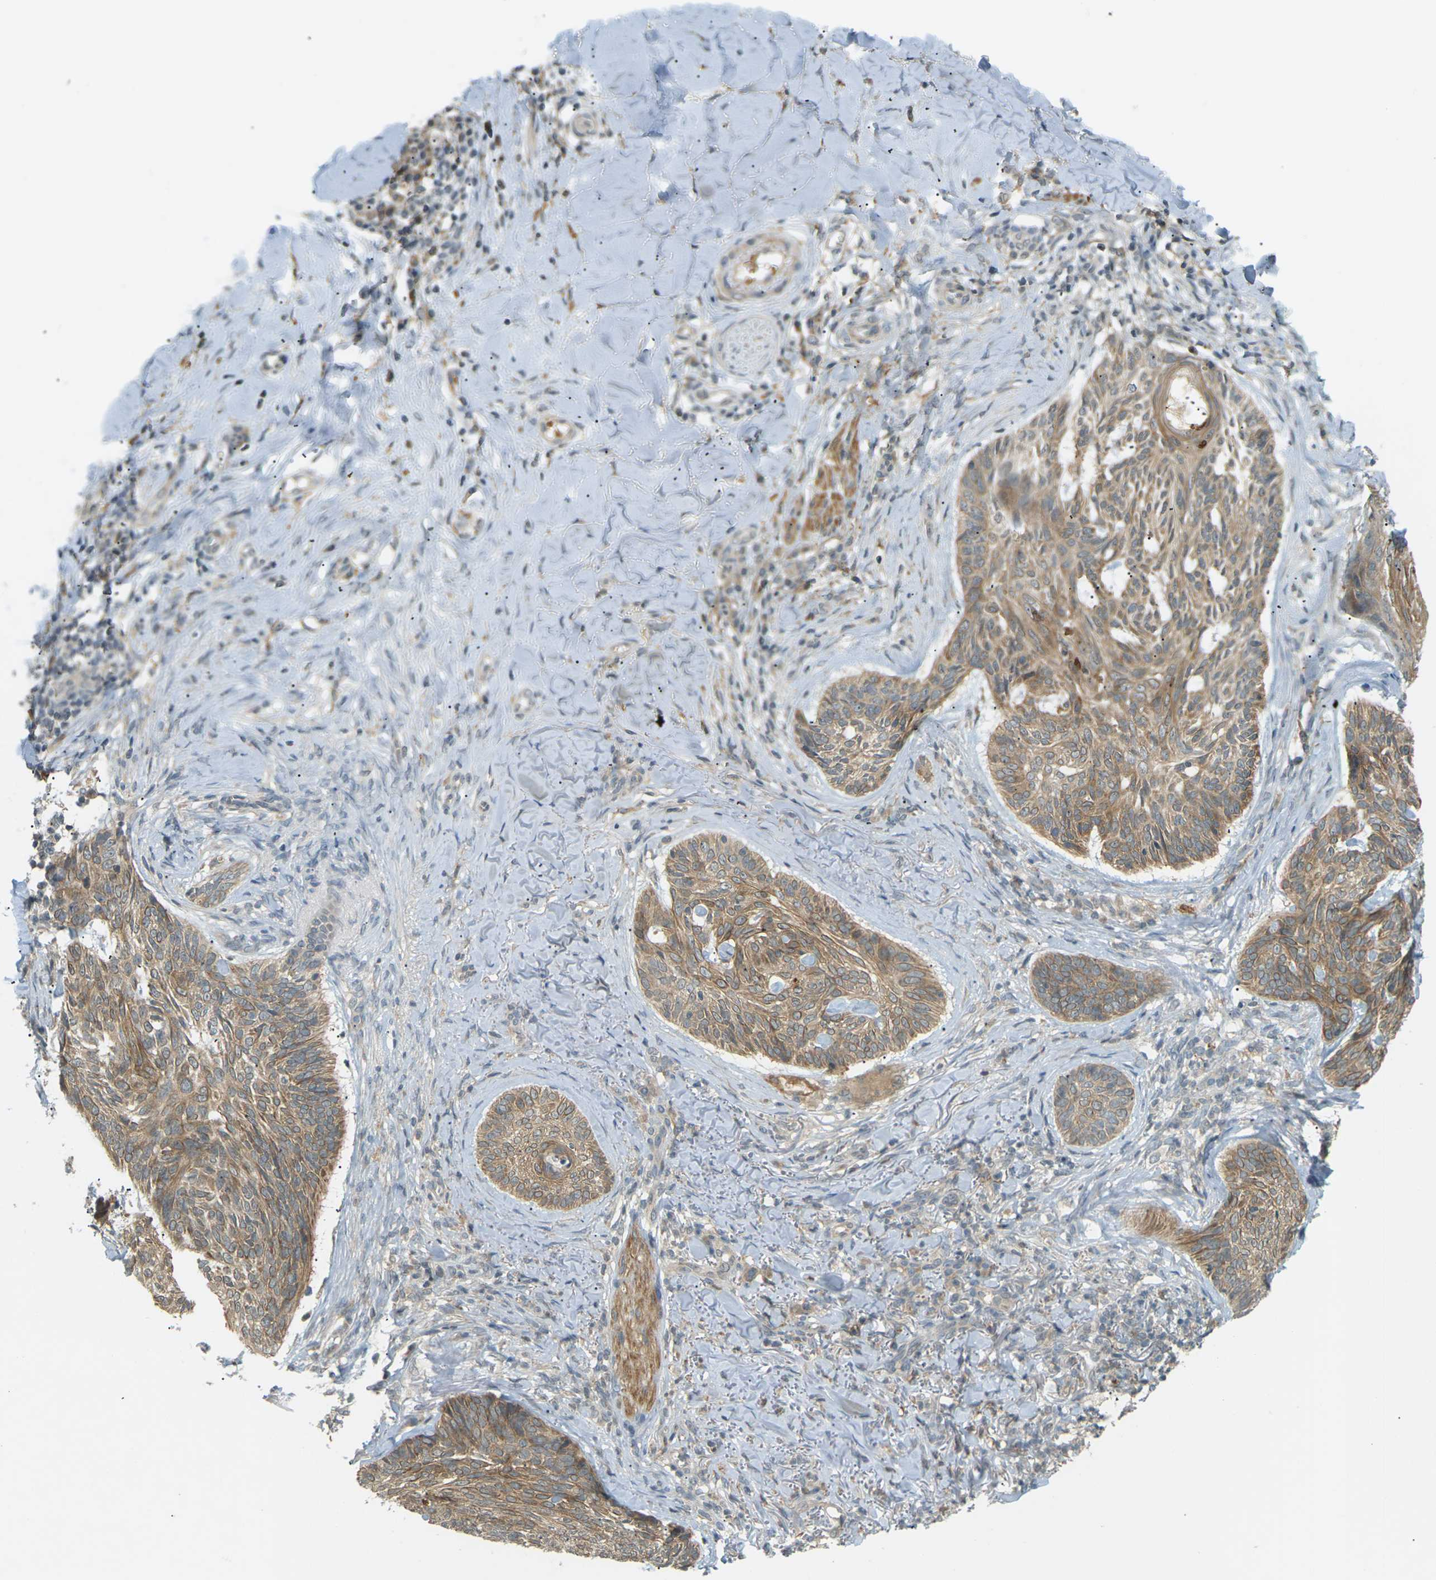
{"staining": {"intensity": "moderate", "quantity": ">75%", "location": "cytoplasmic/membranous"}, "tissue": "skin cancer", "cell_type": "Tumor cells", "image_type": "cancer", "snomed": [{"axis": "morphology", "description": "Basal cell carcinoma"}, {"axis": "topography", "description": "Skin"}], "caption": "Protein staining demonstrates moderate cytoplasmic/membranous positivity in about >75% of tumor cells in skin basal cell carcinoma. (IHC, brightfield microscopy, high magnification).", "gene": "SOCS6", "patient": {"sex": "male", "age": 43}}